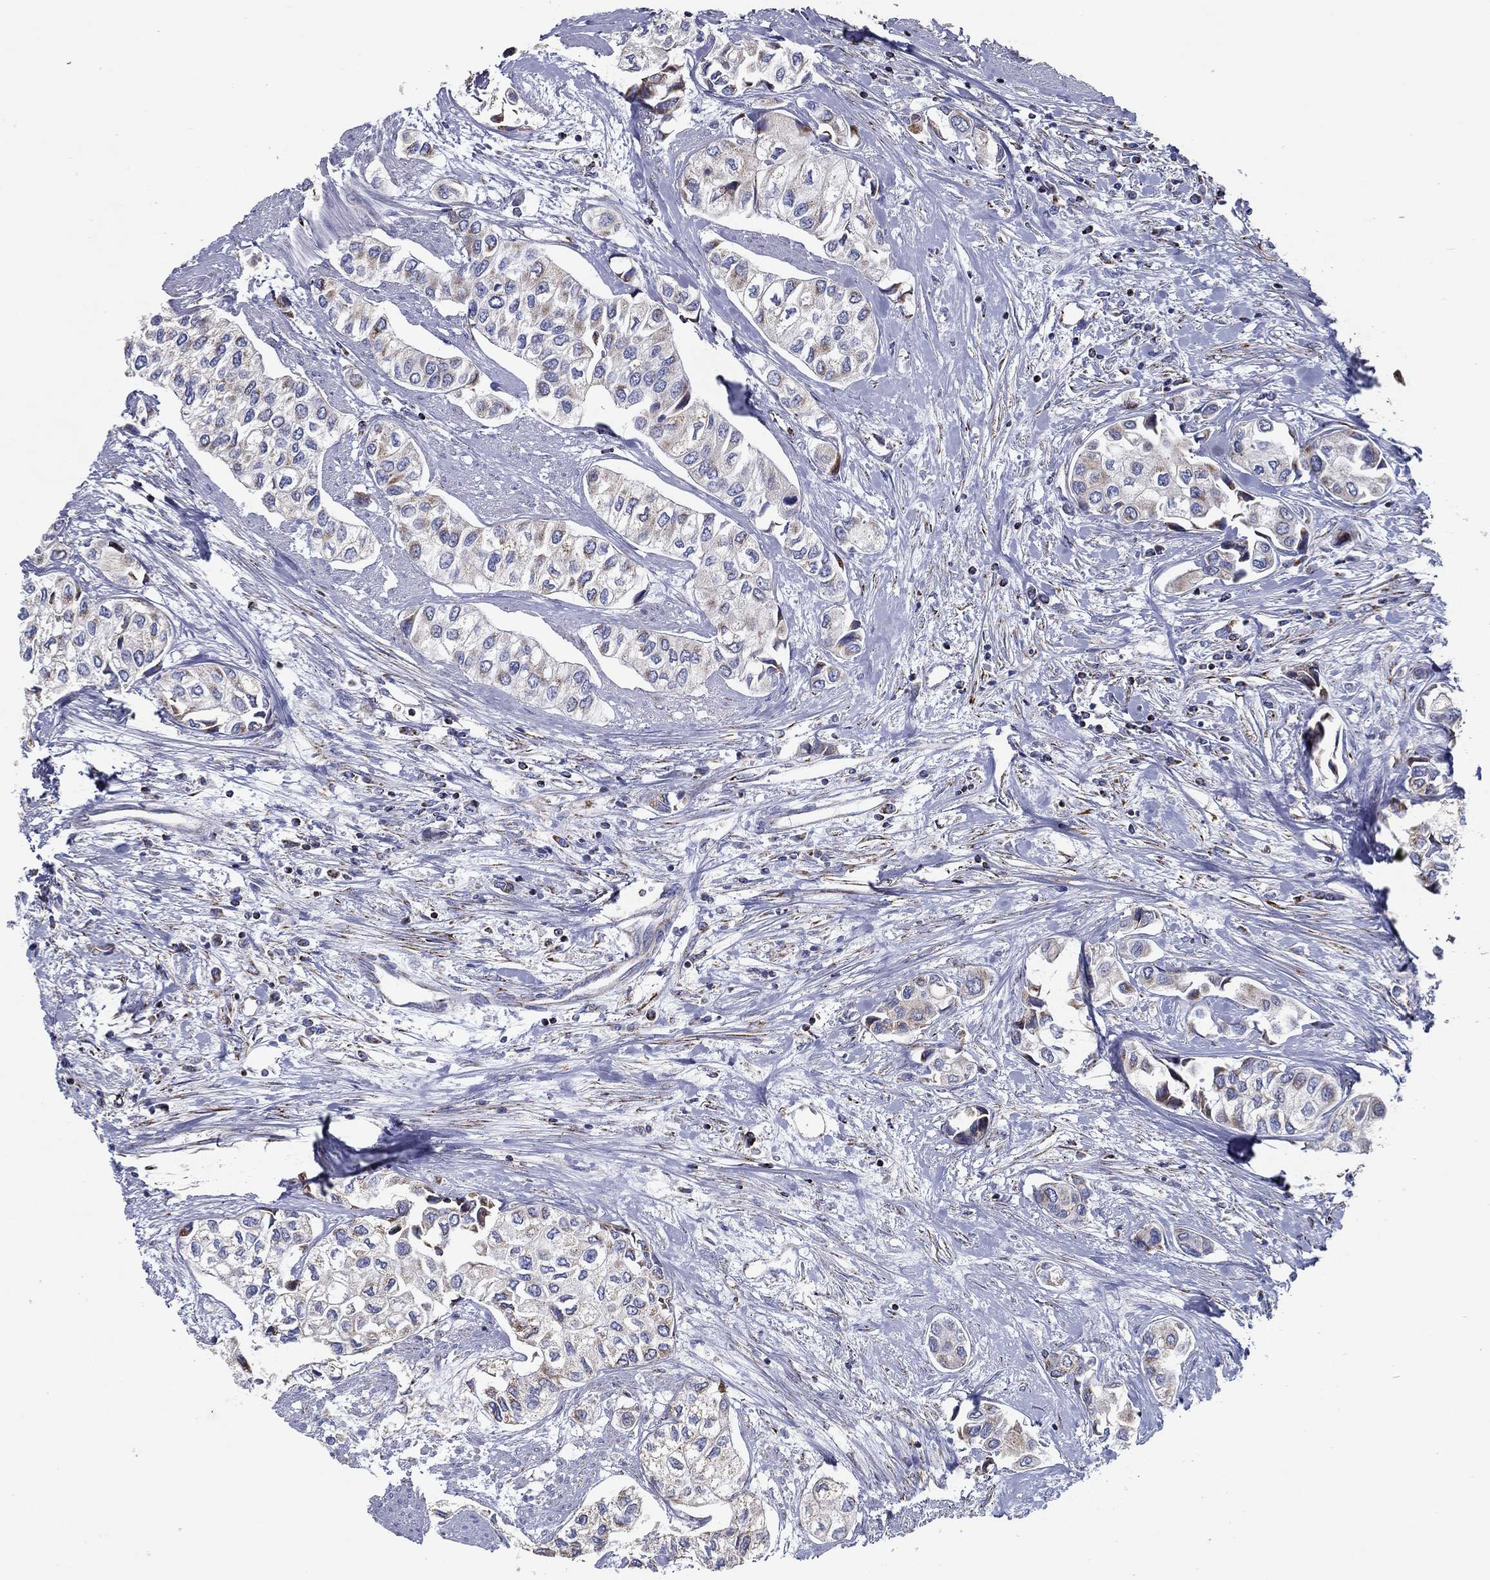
{"staining": {"intensity": "weak", "quantity": "<25%", "location": "cytoplasmic/membranous"}, "tissue": "urothelial cancer", "cell_type": "Tumor cells", "image_type": "cancer", "snomed": [{"axis": "morphology", "description": "Urothelial carcinoma, High grade"}, {"axis": "topography", "description": "Urinary bladder"}], "caption": "IHC of high-grade urothelial carcinoma shows no expression in tumor cells.", "gene": "SFXN1", "patient": {"sex": "male", "age": 73}}